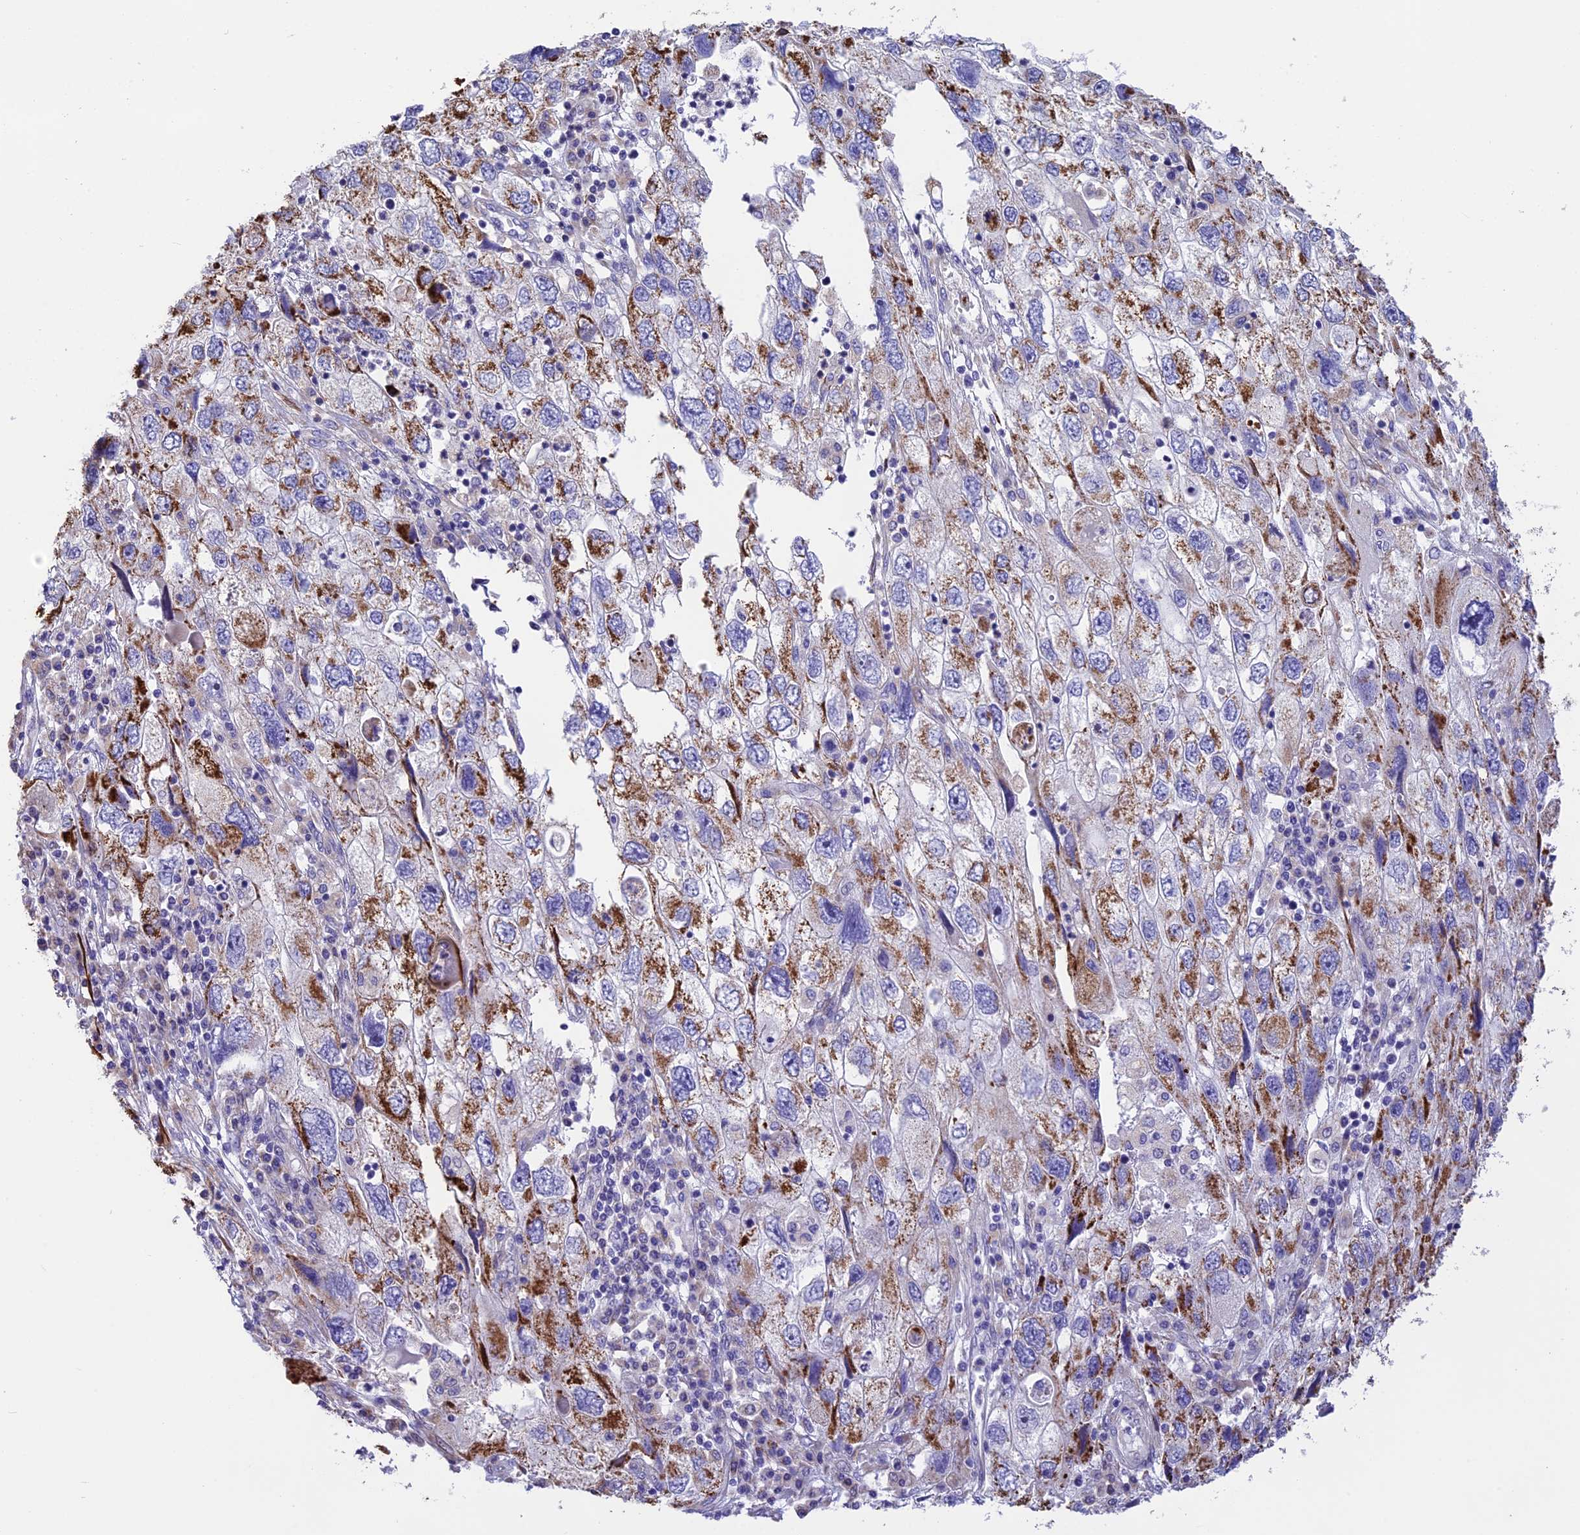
{"staining": {"intensity": "moderate", "quantity": "25%-75%", "location": "cytoplasmic/membranous"}, "tissue": "endometrial cancer", "cell_type": "Tumor cells", "image_type": "cancer", "snomed": [{"axis": "morphology", "description": "Adenocarcinoma, NOS"}, {"axis": "topography", "description": "Endometrium"}], "caption": "High-power microscopy captured an immunohistochemistry photomicrograph of endometrial cancer (adenocarcinoma), revealing moderate cytoplasmic/membranous positivity in about 25%-75% of tumor cells. The protein of interest is shown in brown color, while the nuclei are stained blue.", "gene": "DOC2B", "patient": {"sex": "female", "age": 49}}